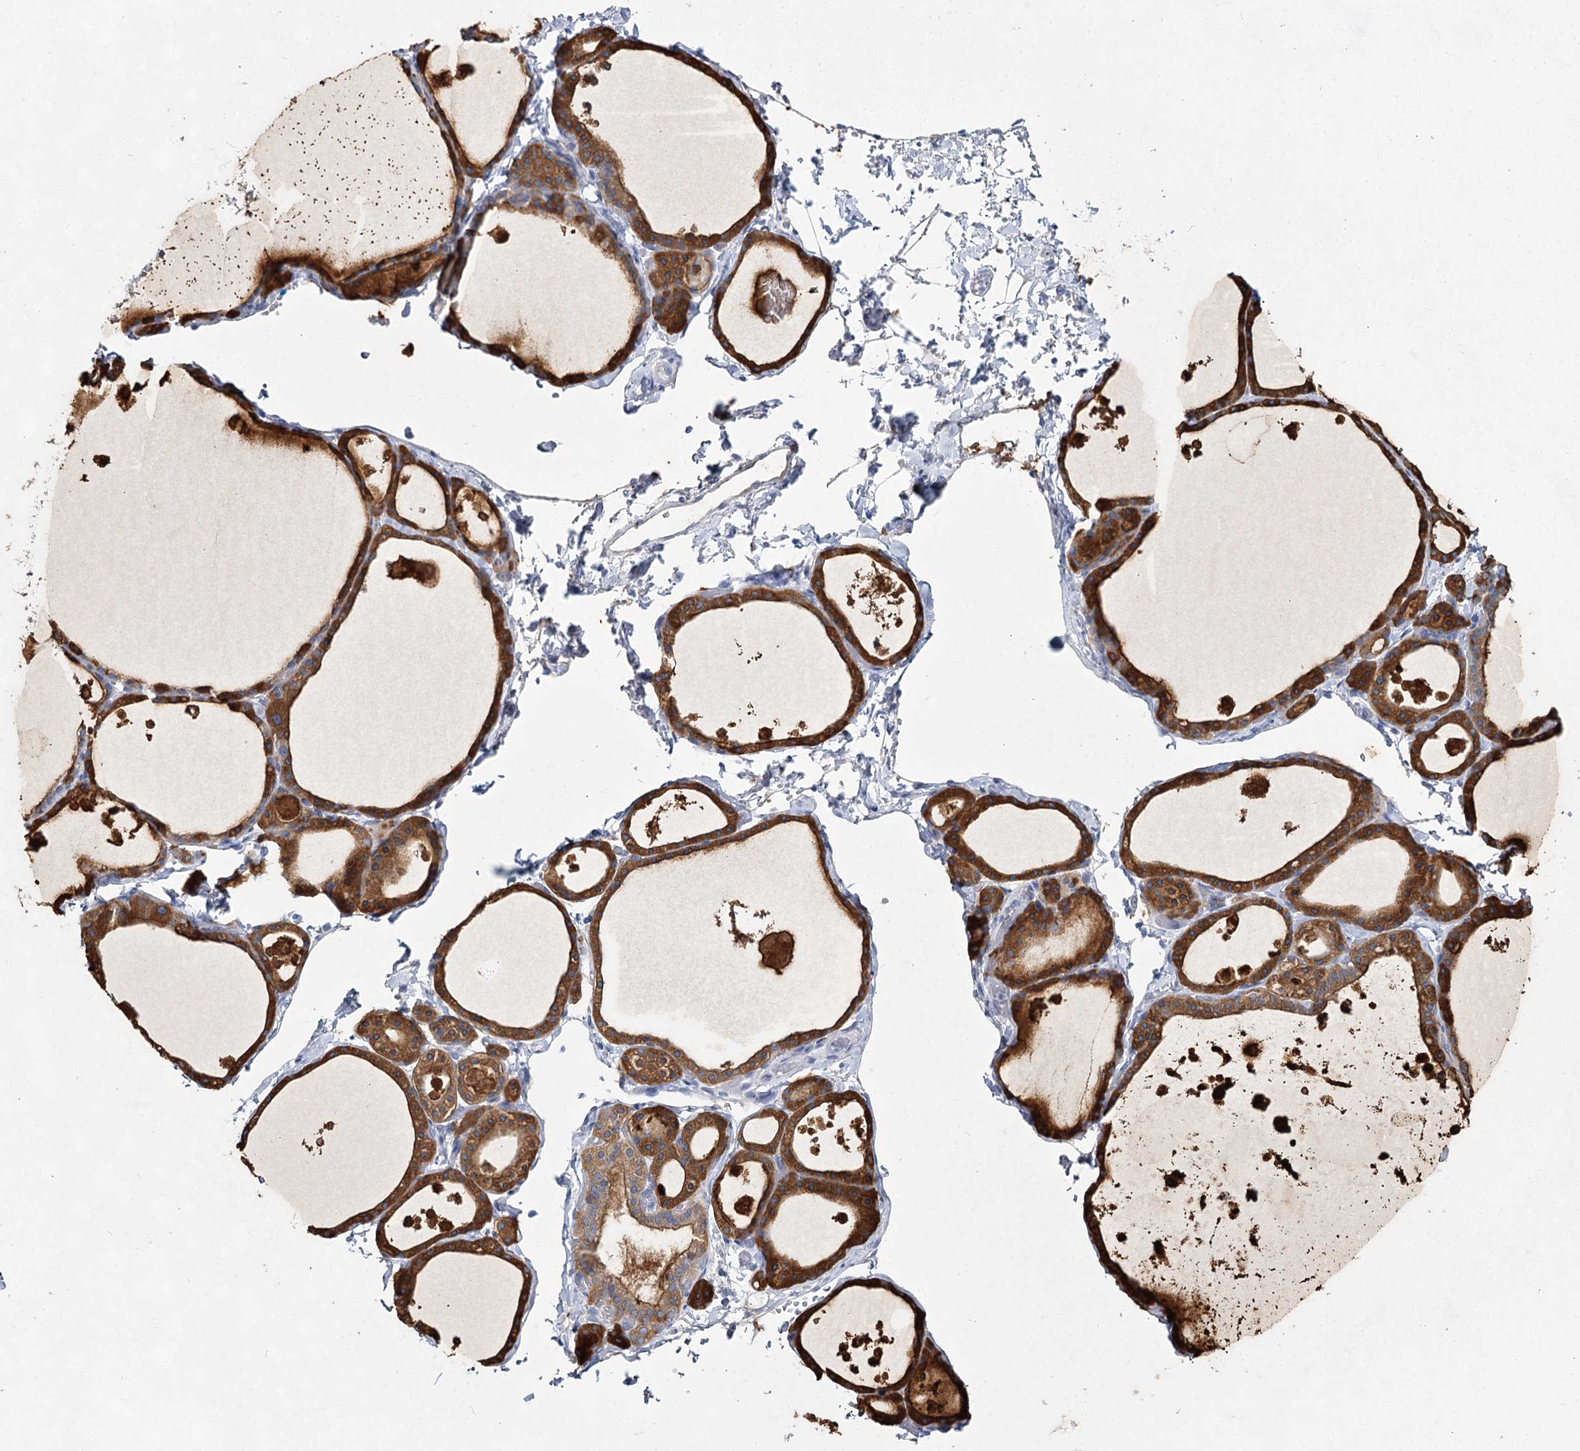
{"staining": {"intensity": "strong", "quantity": "25%-75%", "location": "cytoplasmic/membranous"}, "tissue": "thyroid gland", "cell_type": "Glandular cells", "image_type": "normal", "snomed": [{"axis": "morphology", "description": "Normal tissue, NOS"}, {"axis": "topography", "description": "Thyroid gland"}], "caption": "Immunohistochemistry (IHC) photomicrograph of normal thyroid gland: human thyroid gland stained using immunohistochemistry exhibits high levels of strong protein expression localized specifically in the cytoplasmic/membranous of glandular cells, appearing as a cytoplasmic/membranous brown color.", "gene": "SLC17A2", "patient": {"sex": "male", "age": 56}}